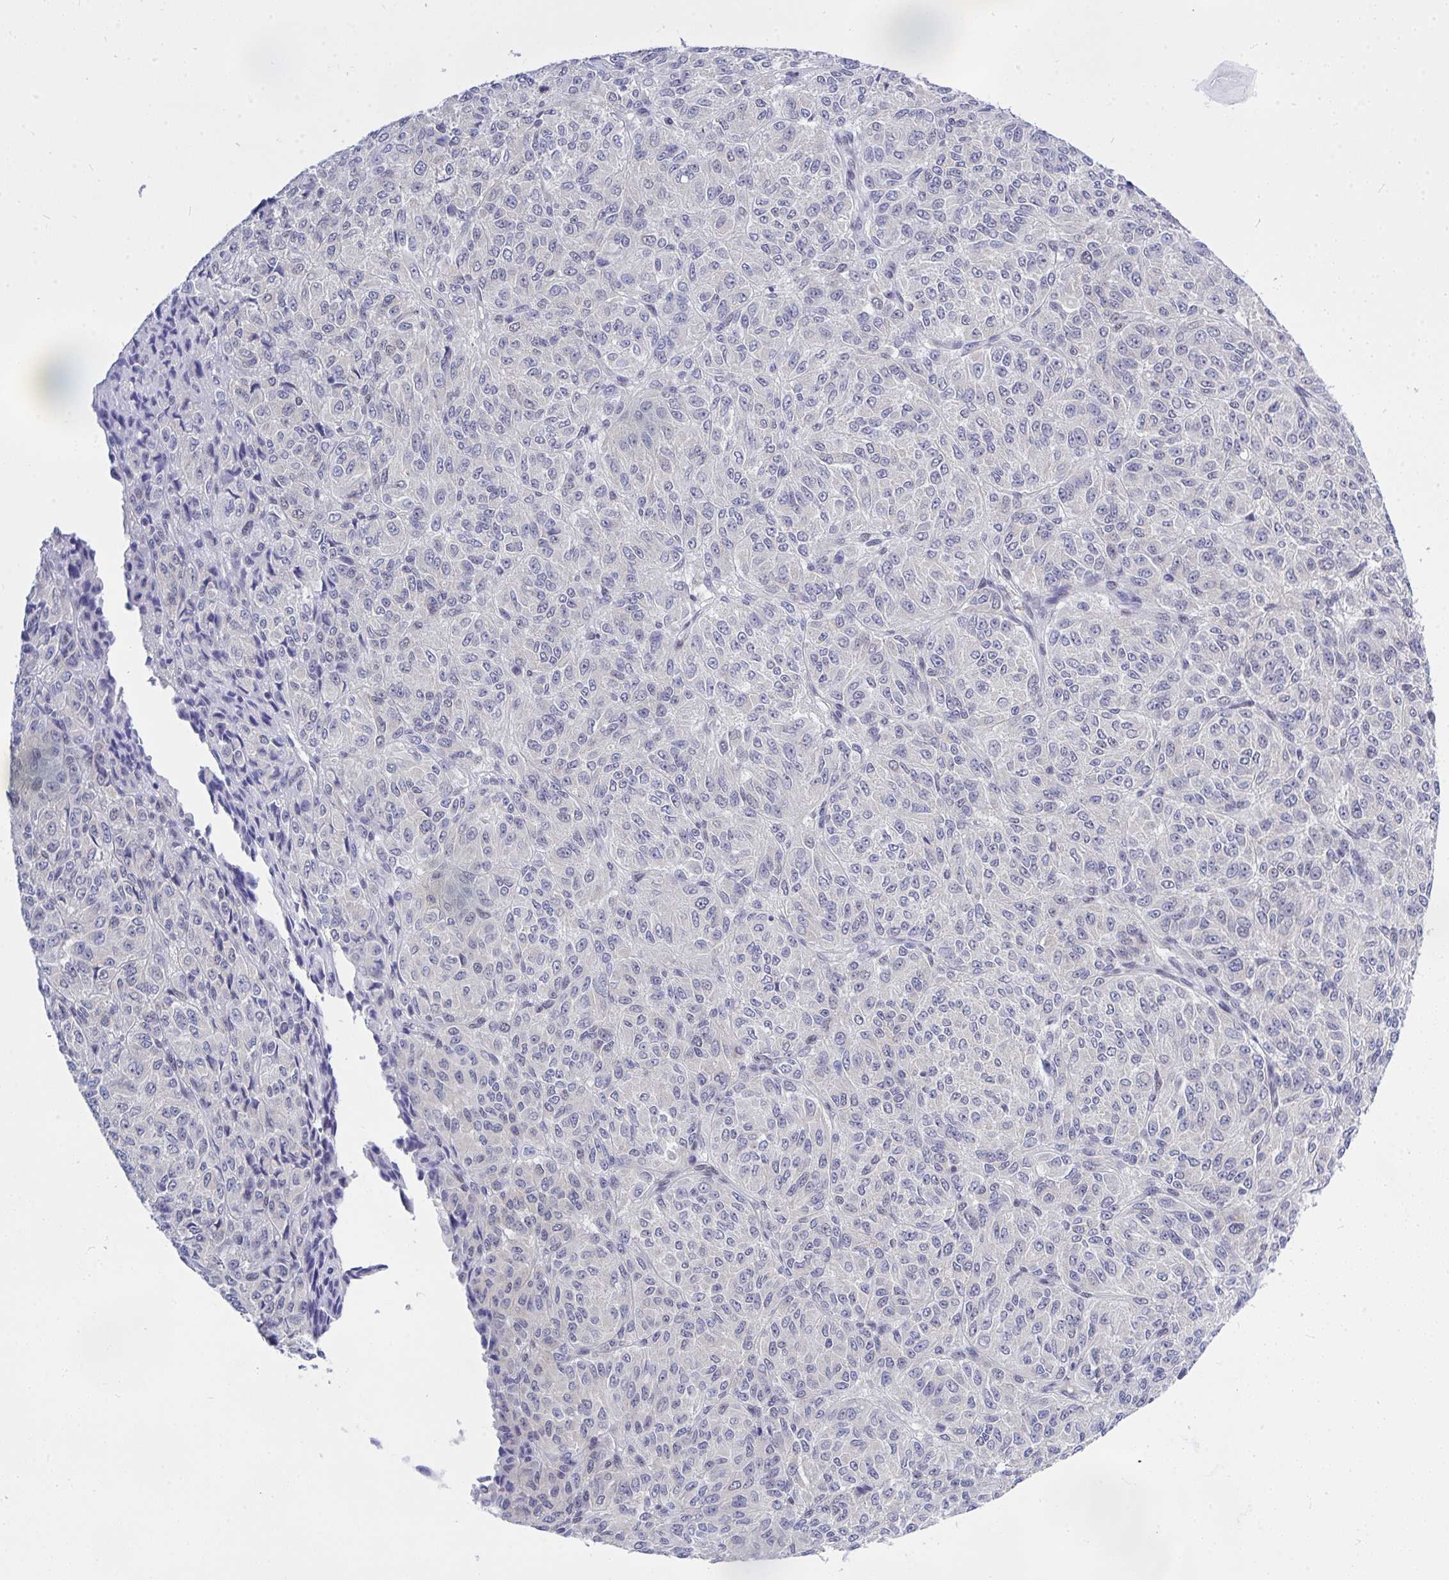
{"staining": {"intensity": "negative", "quantity": "none", "location": "none"}, "tissue": "melanoma", "cell_type": "Tumor cells", "image_type": "cancer", "snomed": [{"axis": "morphology", "description": "Malignant melanoma, Metastatic site"}, {"axis": "topography", "description": "Brain"}], "caption": "Protein analysis of malignant melanoma (metastatic site) shows no significant expression in tumor cells.", "gene": "THOP1", "patient": {"sex": "female", "age": 56}}